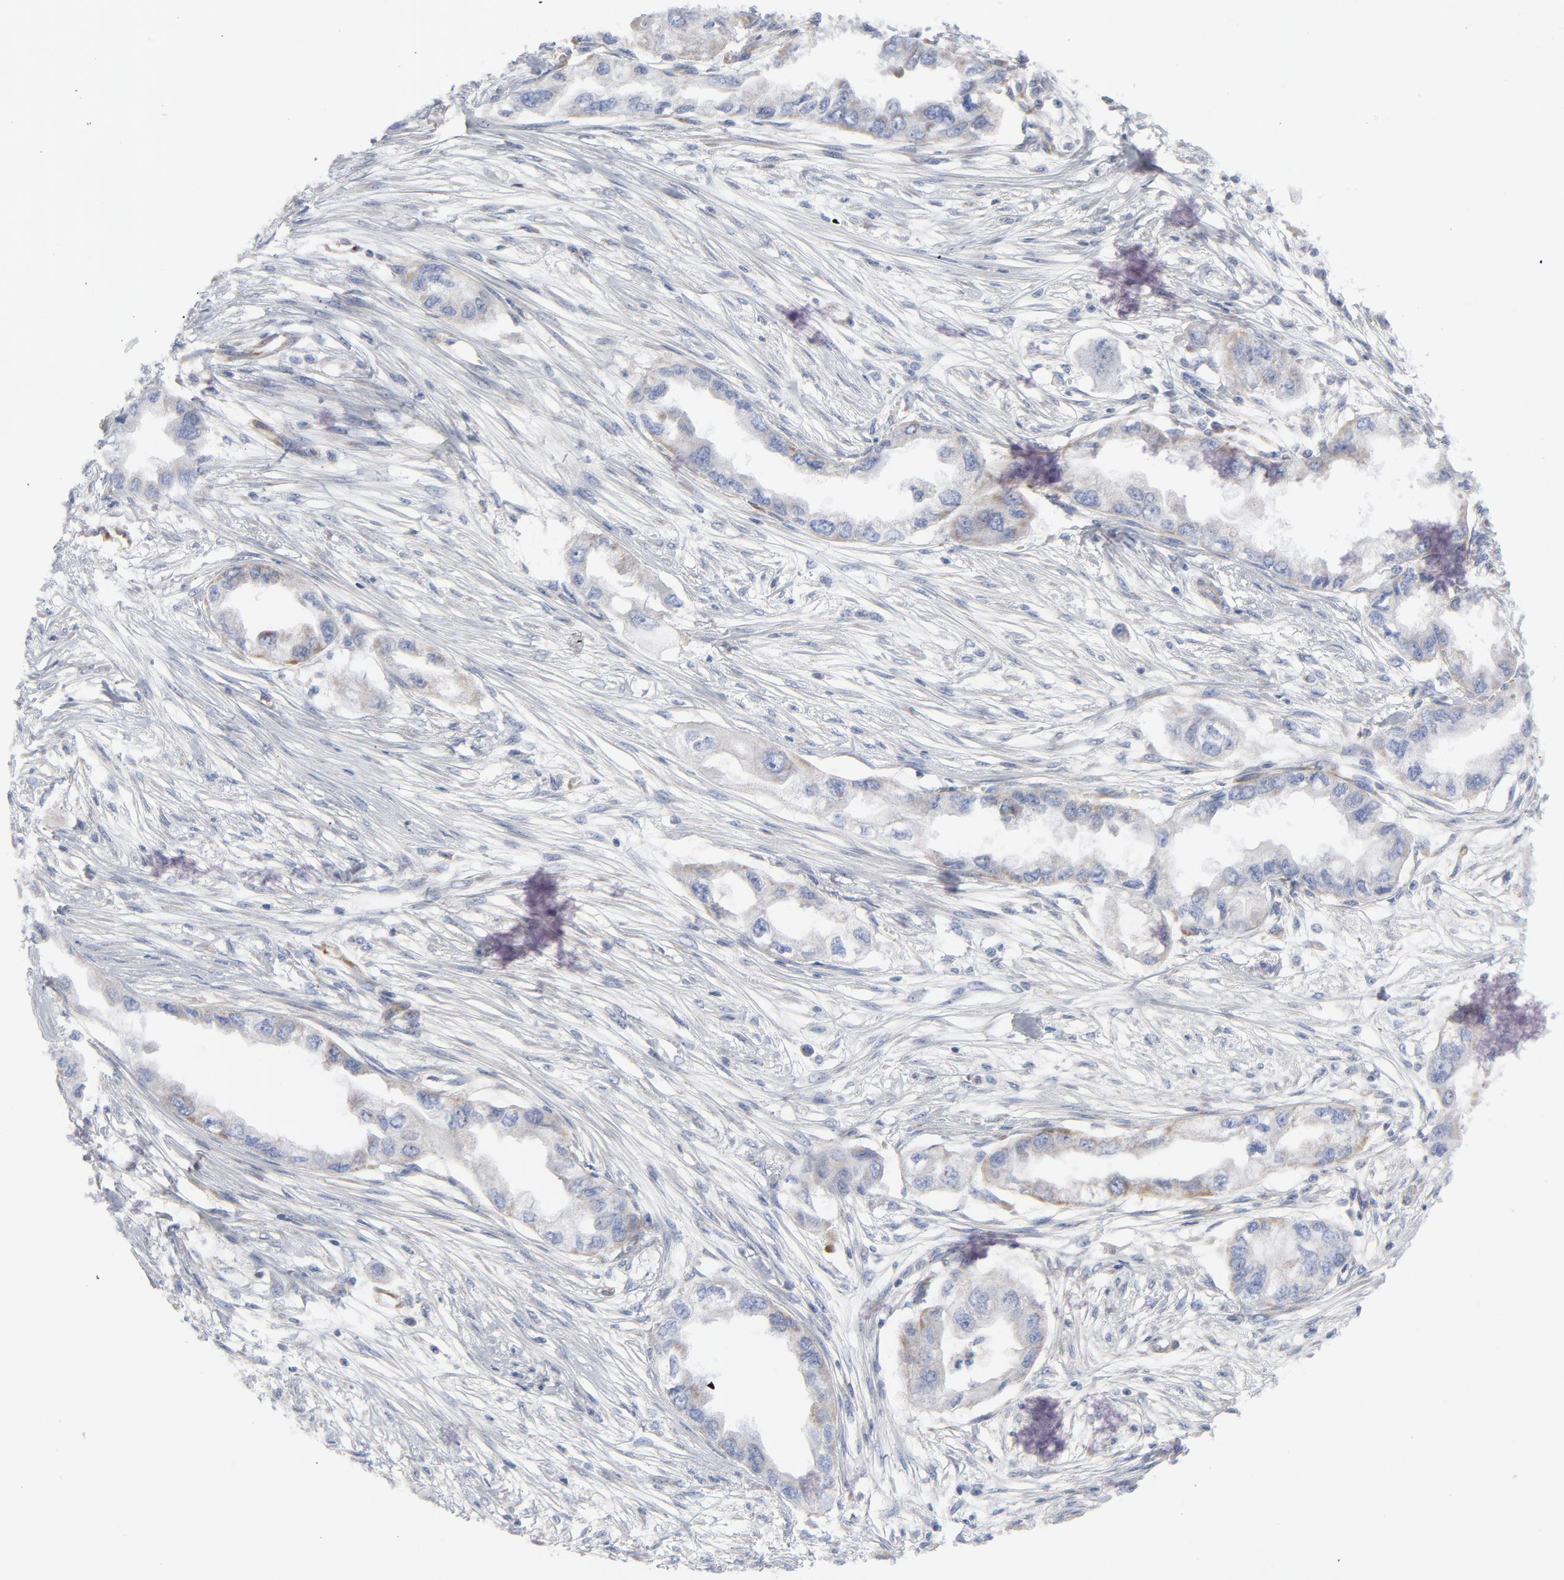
{"staining": {"intensity": "weak", "quantity": "<25%", "location": "cytoplasmic/membranous"}, "tissue": "endometrial cancer", "cell_type": "Tumor cells", "image_type": "cancer", "snomed": [{"axis": "morphology", "description": "Adenocarcinoma, NOS"}, {"axis": "topography", "description": "Endometrium"}], "caption": "High magnification brightfield microscopy of endometrial cancer (adenocarcinoma) stained with DAB (brown) and counterstained with hematoxylin (blue): tumor cells show no significant positivity.", "gene": "OXA1L", "patient": {"sex": "female", "age": 67}}